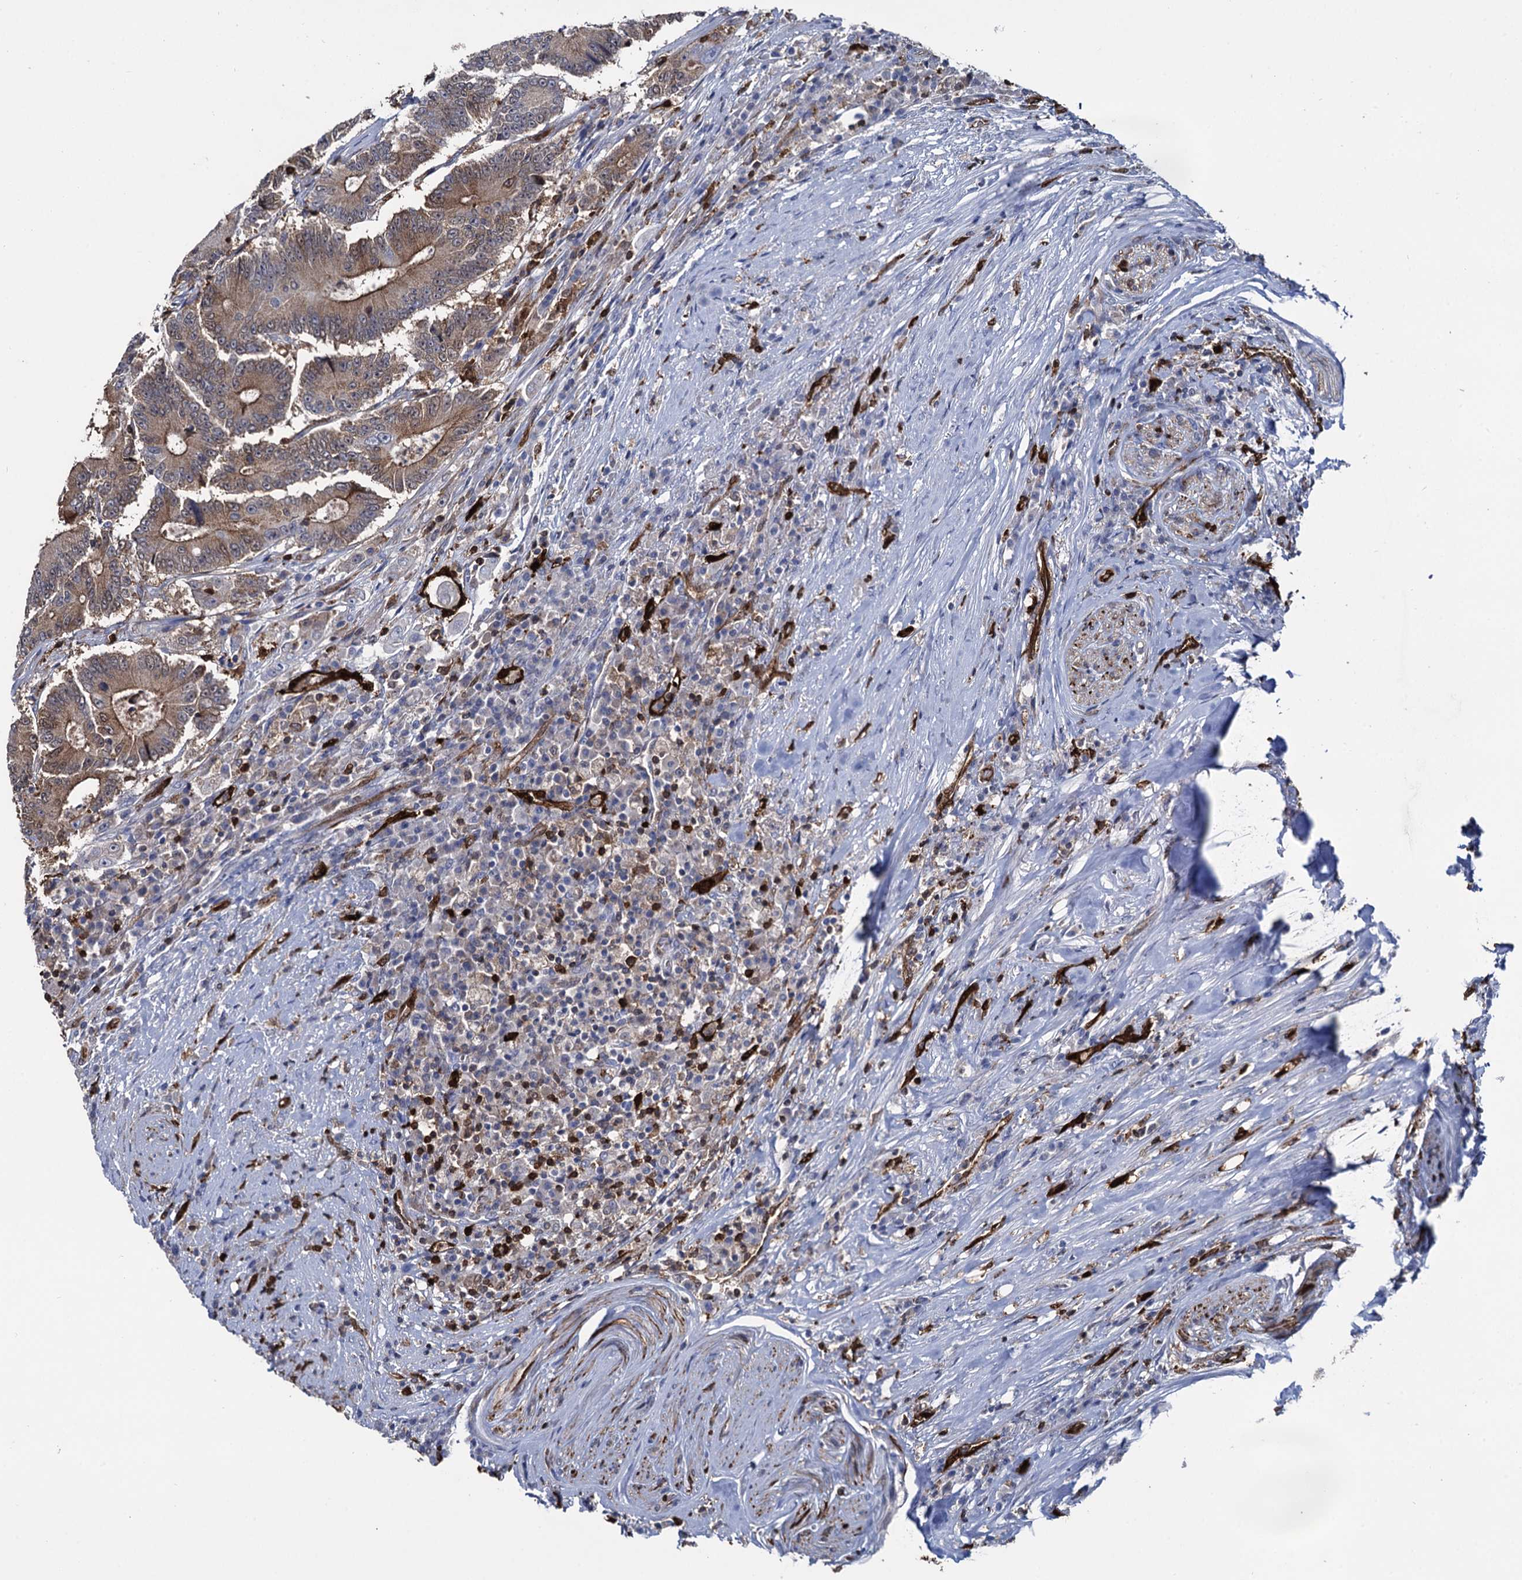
{"staining": {"intensity": "moderate", "quantity": ">75%", "location": "cytoplasmic/membranous"}, "tissue": "colorectal cancer", "cell_type": "Tumor cells", "image_type": "cancer", "snomed": [{"axis": "morphology", "description": "Adenocarcinoma, NOS"}, {"axis": "topography", "description": "Colon"}], "caption": "Protein positivity by immunohistochemistry demonstrates moderate cytoplasmic/membranous staining in about >75% of tumor cells in colorectal cancer. Nuclei are stained in blue.", "gene": "FABP5", "patient": {"sex": "male", "age": 83}}